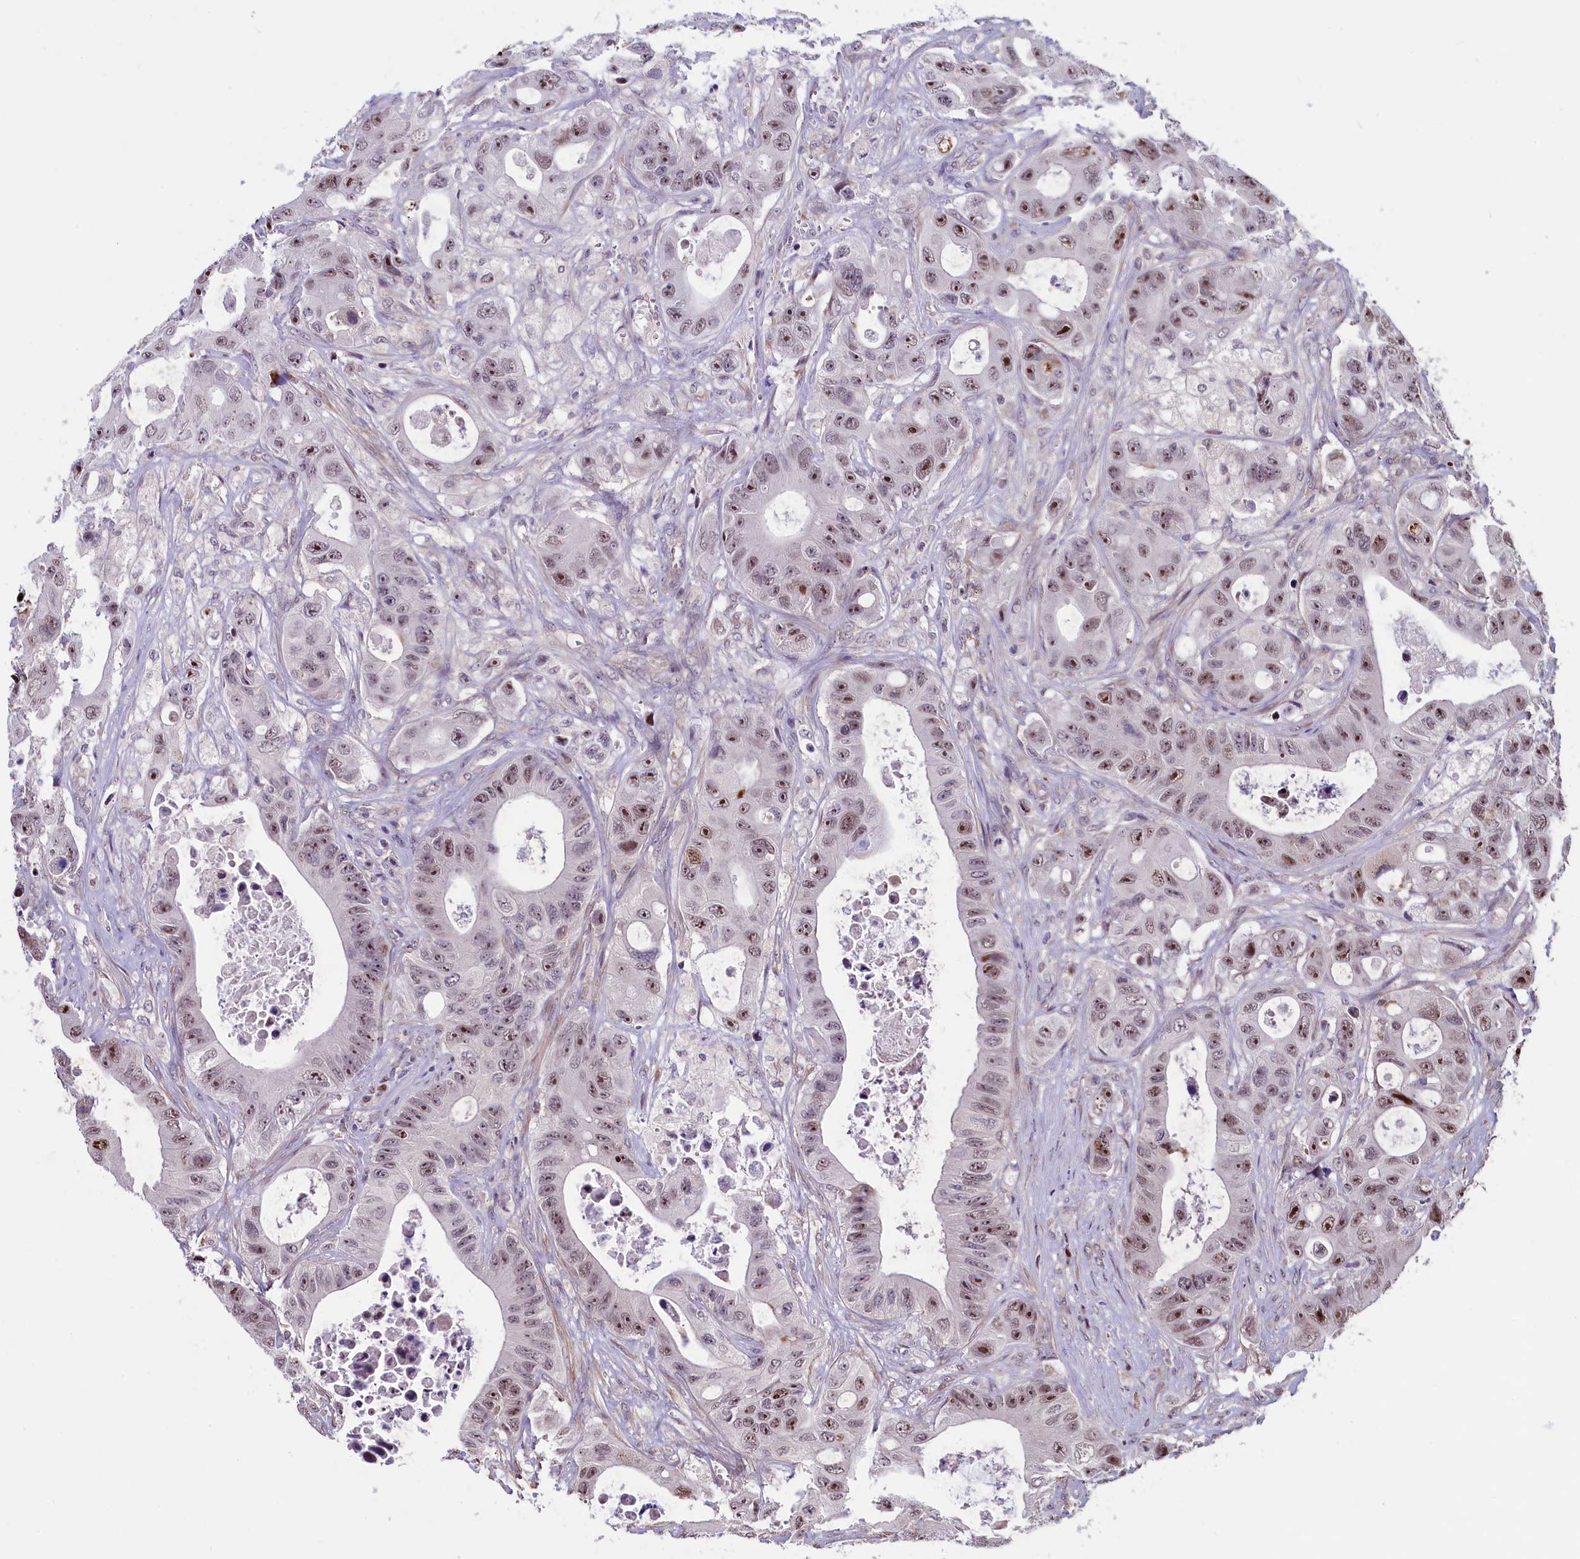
{"staining": {"intensity": "moderate", "quantity": ">75%", "location": "nuclear"}, "tissue": "colorectal cancer", "cell_type": "Tumor cells", "image_type": "cancer", "snomed": [{"axis": "morphology", "description": "Adenocarcinoma, NOS"}, {"axis": "topography", "description": "Colon"}], "caption": "Protein staining of colorectal cancer tissue displays moderate nuclear positivity in about >75% of tumor cells. (IHC, brightfield microscopy, high magnification).", "gene": "SHFL", "patient": {"sex": "female", "age": 46}}